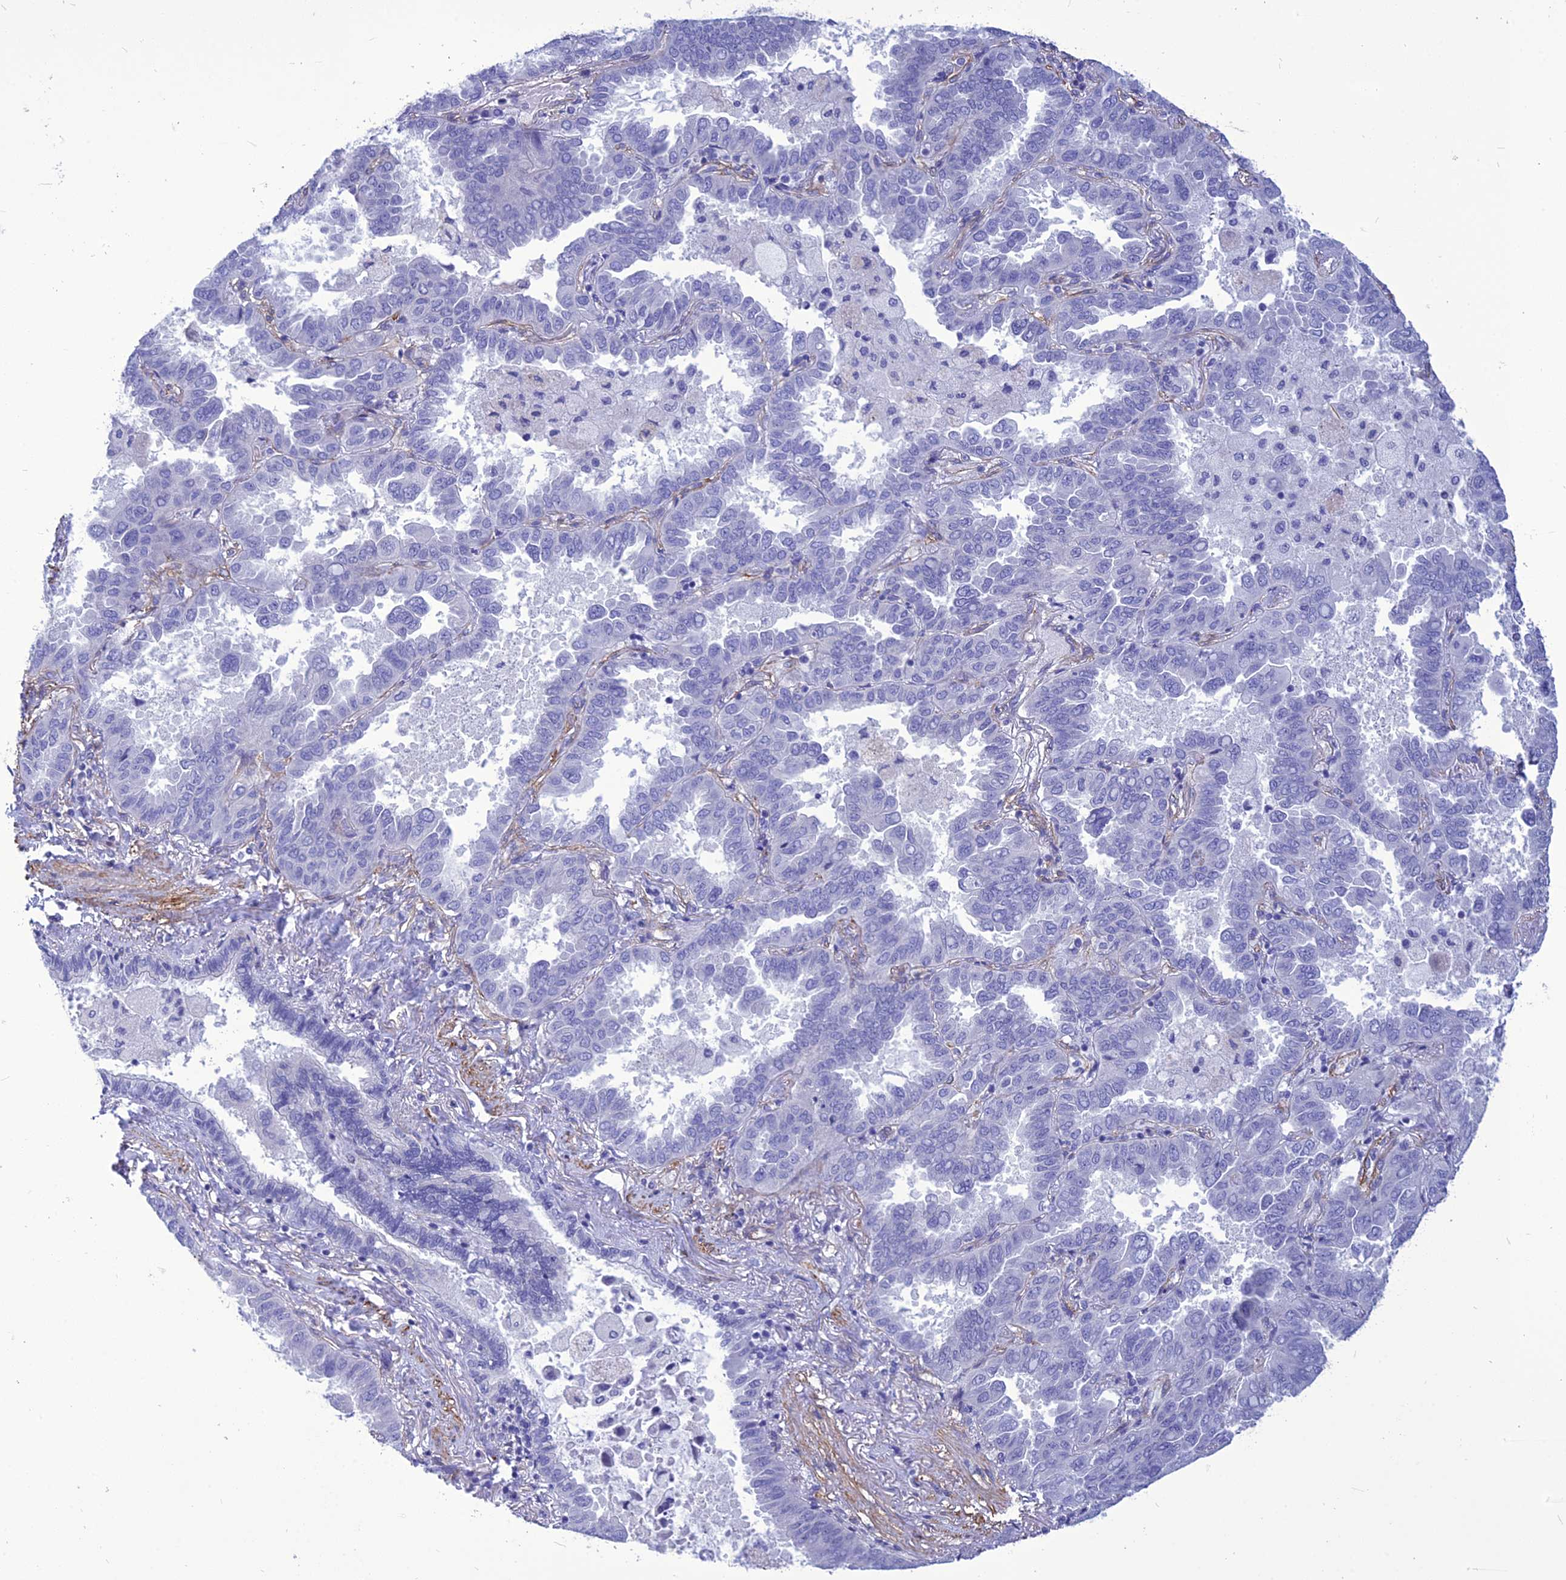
{"staining": {"intensity": "negative", "quantity": "none", "location": "none"}, "tissue": "lung cancer", "cell_type": "Tumor cells", "image_type": "cancer", "snomed": [{"axis": "morphology", "description": "Adenocarcinoma, NOS"}, {"axis": "topography", "description": "Lung"}], "caption": "This is an immunohistochemistry histopathology image of lung cancer. There is no positivity in tumor cells.", "gene": "NKD1", "patient": {"sex": "male", "age": 64}}